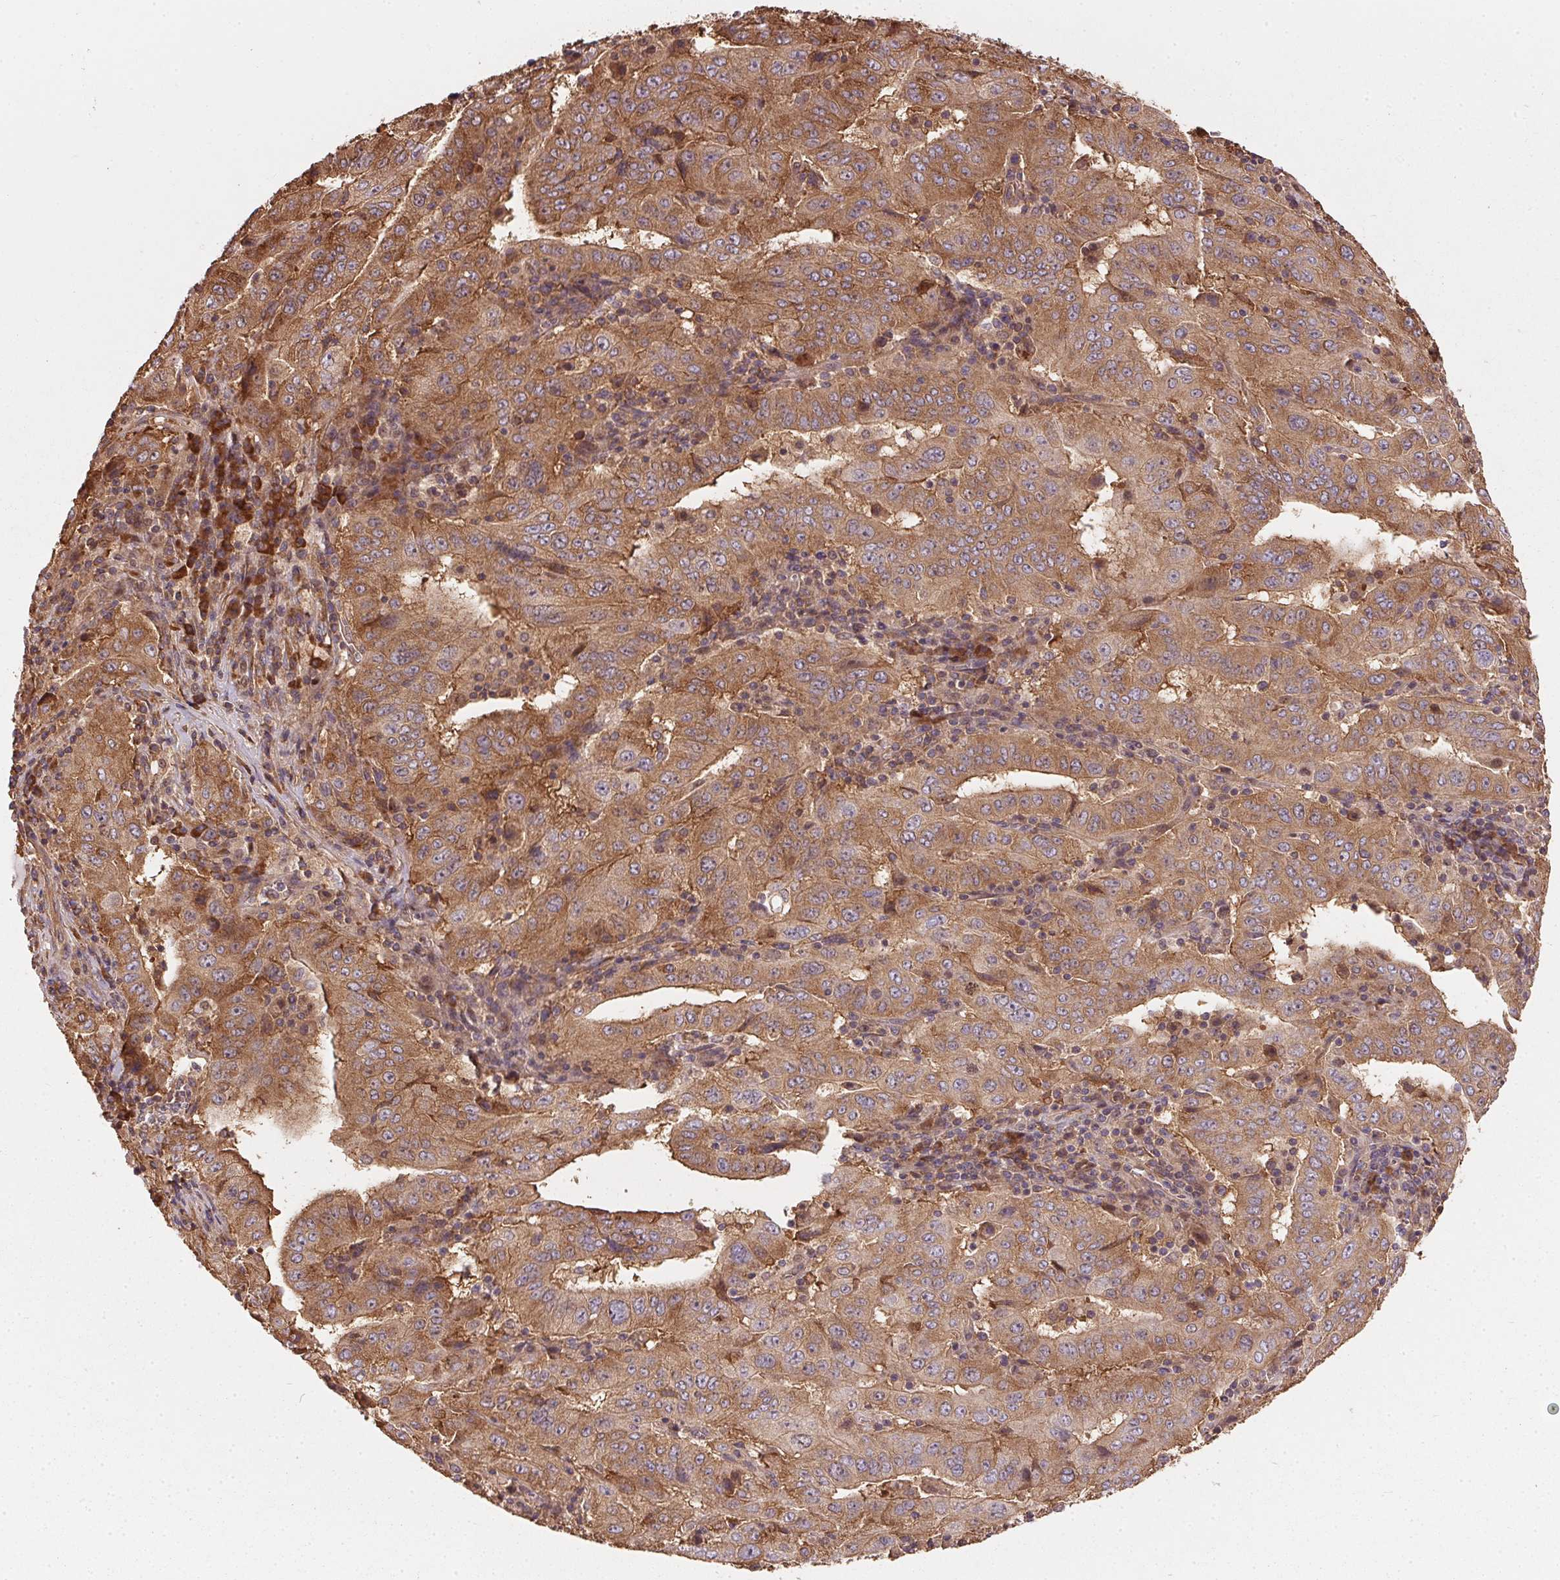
{"staining": {"intensity": "moderate", "quantity": ">75%", "location": "cytoplasmic/membranous"}, "tissue": "pancreatic cancer", "cell_type": "Tumor cells", "image_type": "cancer", "snomed": [{"axis": "morphology", "description": "Adenocarcinoma, NOS"}, {"axis": "topography", "description": "Pancreas"}], "caption": "Tumor cells show medium levels of moderate cytoplasmic/membranous positivity in about >75% of cells in pancreatic cancer (adenocarcinoma).", "gene": "EIF2S1", "patient": {"sex": "male", "age": 63}}